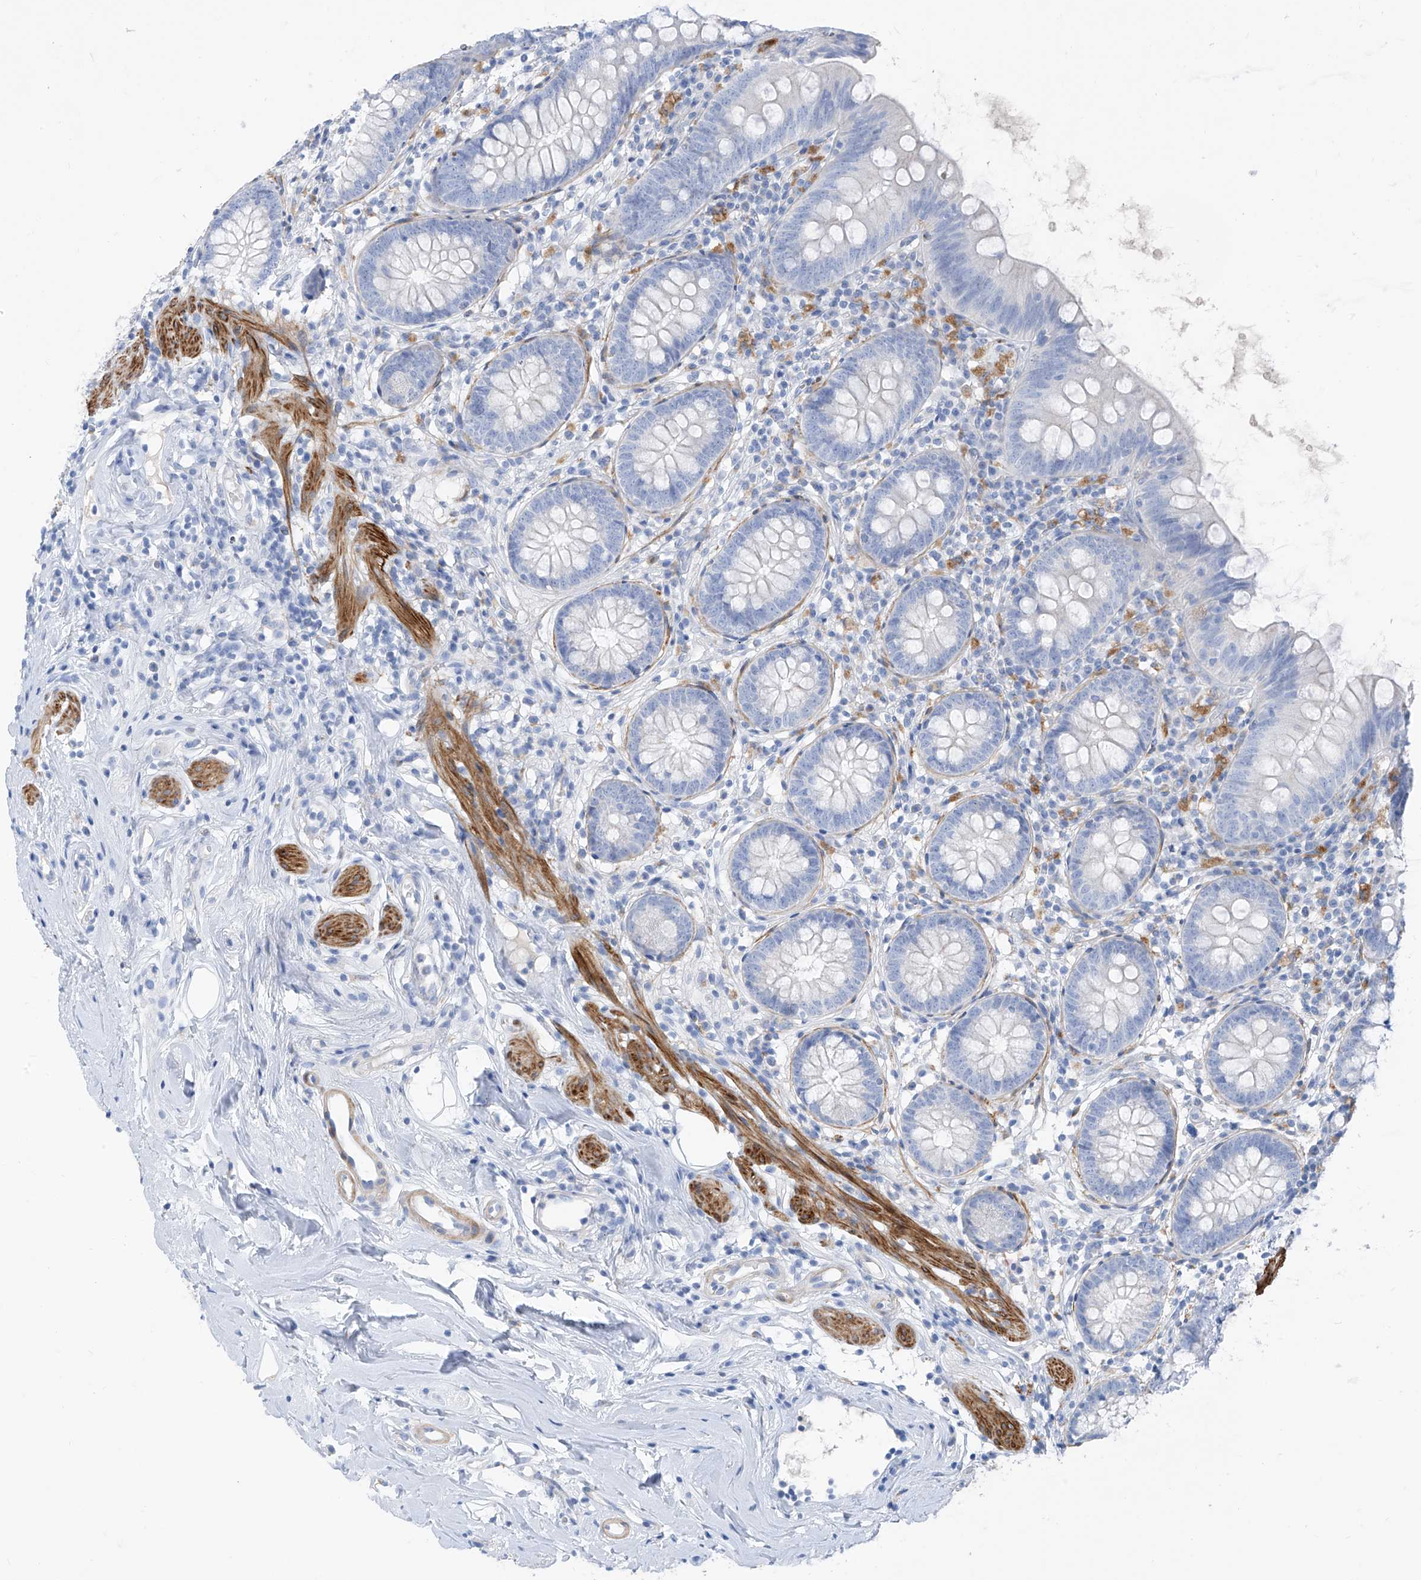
{"staining": {"intensity": "negative", "quantity": "none", "location": "none"}, "tissue": "appendix", "cell_type": "Glandular cells", "image_type": "normal", "snomed": [{"axis": "morphology", "description": "Normal tissue, NOS"}, {"axis": "topography", "description": "Appendix"}], "caption": "IHC image of unremarkable appendix: human appendix stained with DAB (3,3'-diaminobenzidine) shows no significant protein positivity in glandular cells.", "gene": "GLMP", "patient": {"sex": "female", "age": 62}}